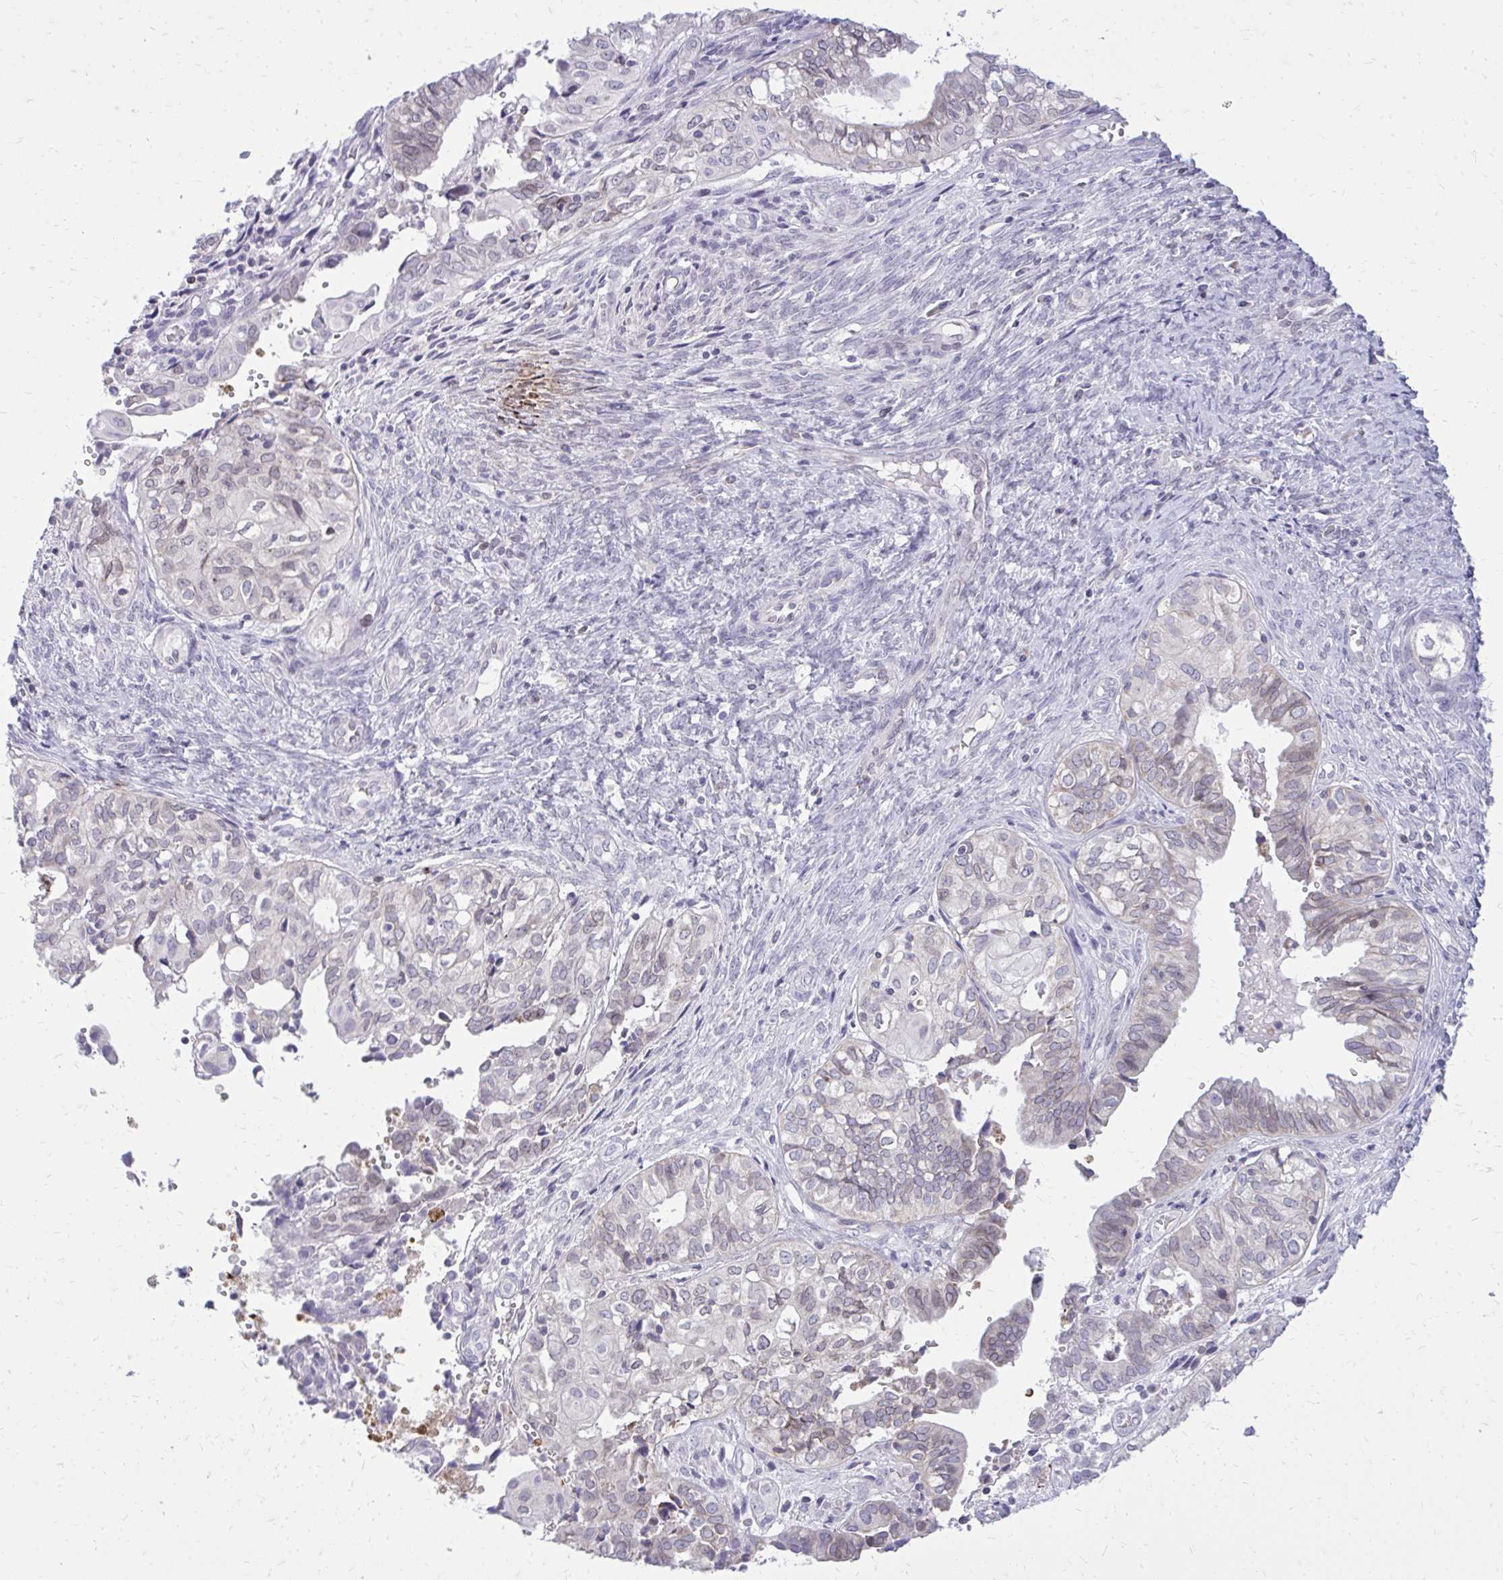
{"staining": {"intensity": "negative", "quantity": "none", "location": "none"}, "tissue": "ovarian cancer", "cell_type": "Tumor cells", "image_type": "cancer", "snomed": [{"axis": "morphology", "description": "Carcinoma, endometroid"}, {"axis": "topography", "description": "Ovary"}], "caption": "Ovarian cancer was stained to show a protein in brown. There is no significant positivity in tumor cells. (DAB immunohistochemistry, high magnification).", "gene": "RPS6KA2", "patient": {"sex": "female", "age": 64}}